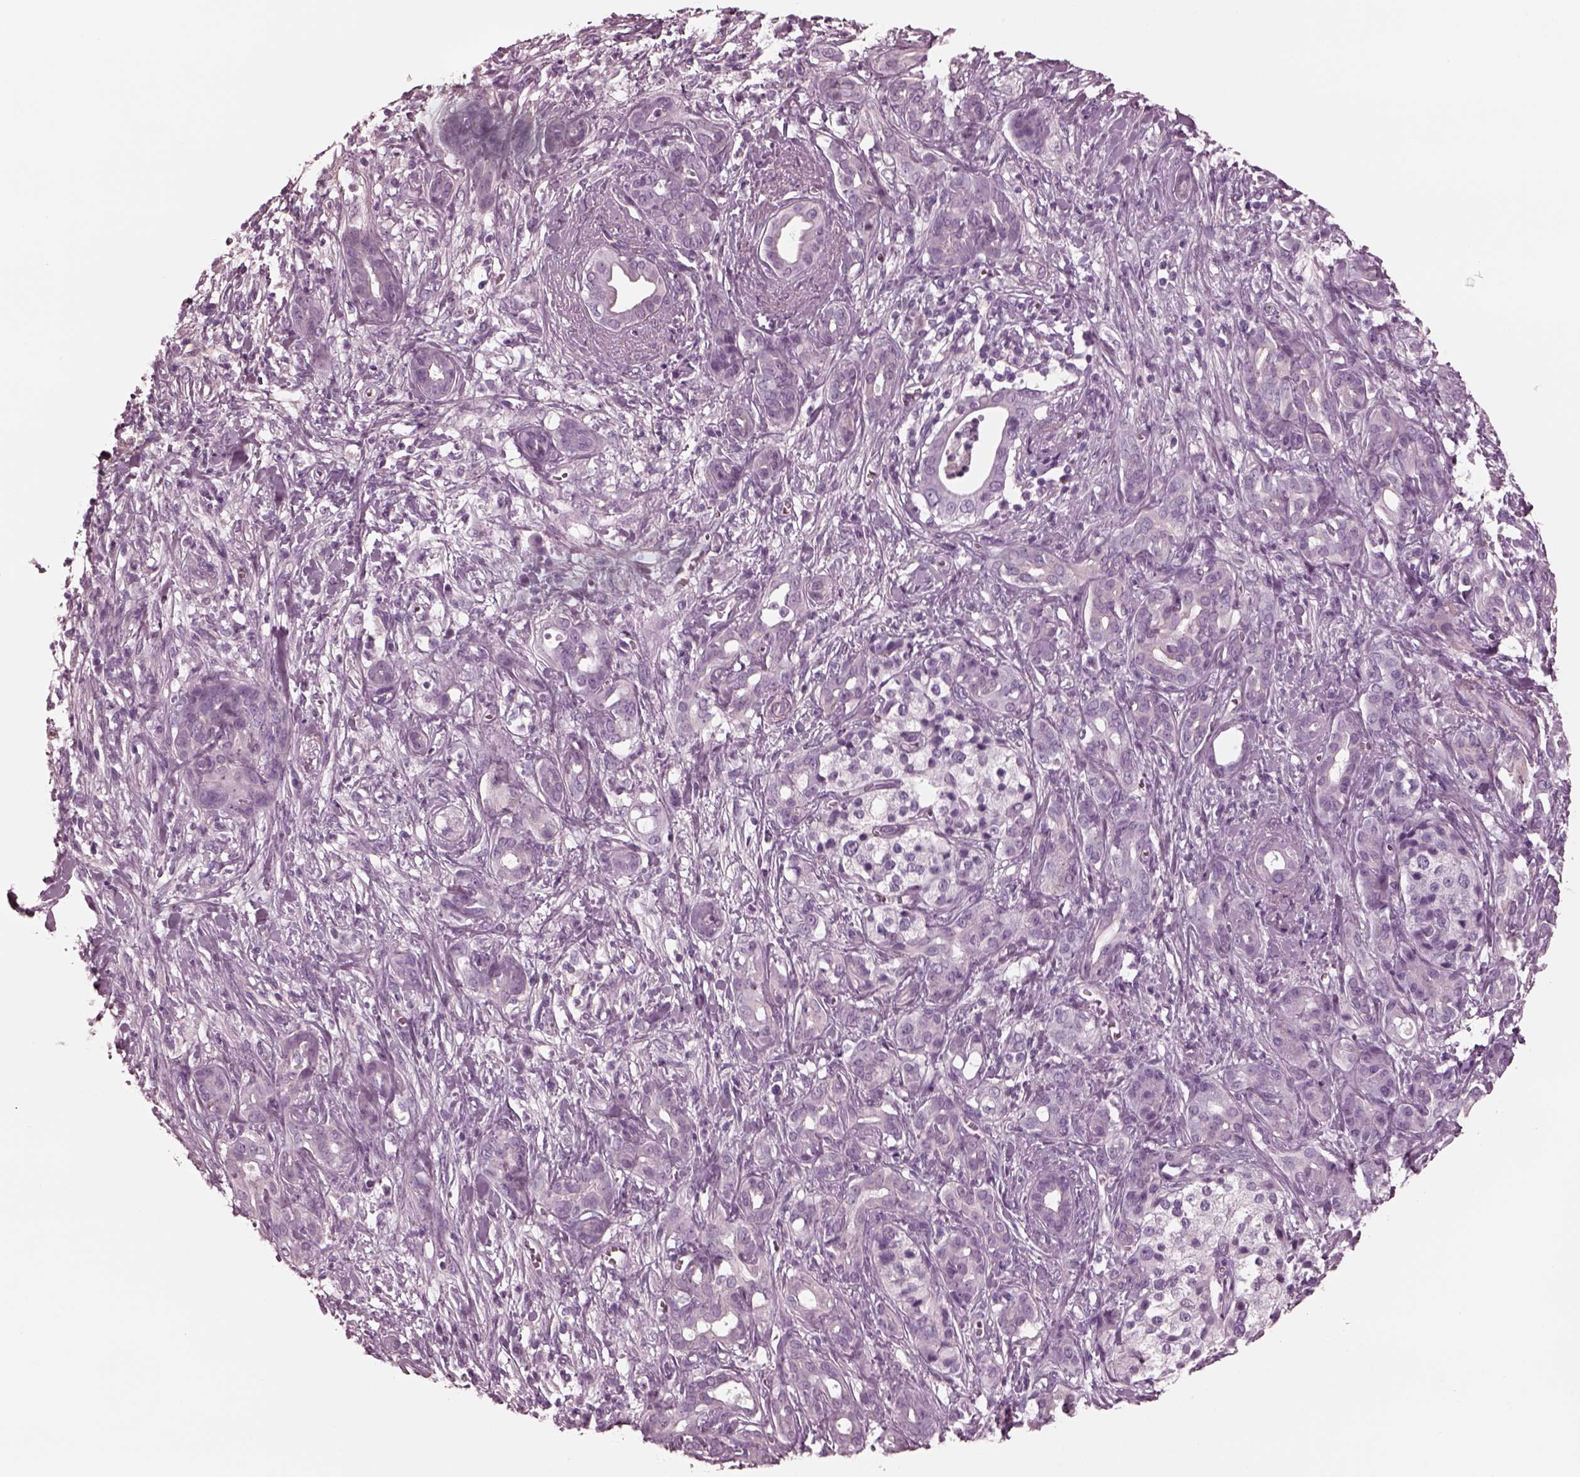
{"staining": {"intensity": "negative", "quantity": "none", "location": "none"}, "tissue": "pancreatic cancer", "cell_type": "Tumor cells", "image_type": "cancer", "snomed": [{"axis": "morphology", "description": "Adenocarcinoma, NOS"}, {"axis": "topography", "description": "Pancreas"}], "caption": "Immunohistochemistry photomicrograph of human pancreatic cancer stained for a protein (brown), which shows no positivity in tumor cells.", "gene": "CGA", "patient": {"sex": "male", "age": 61}}